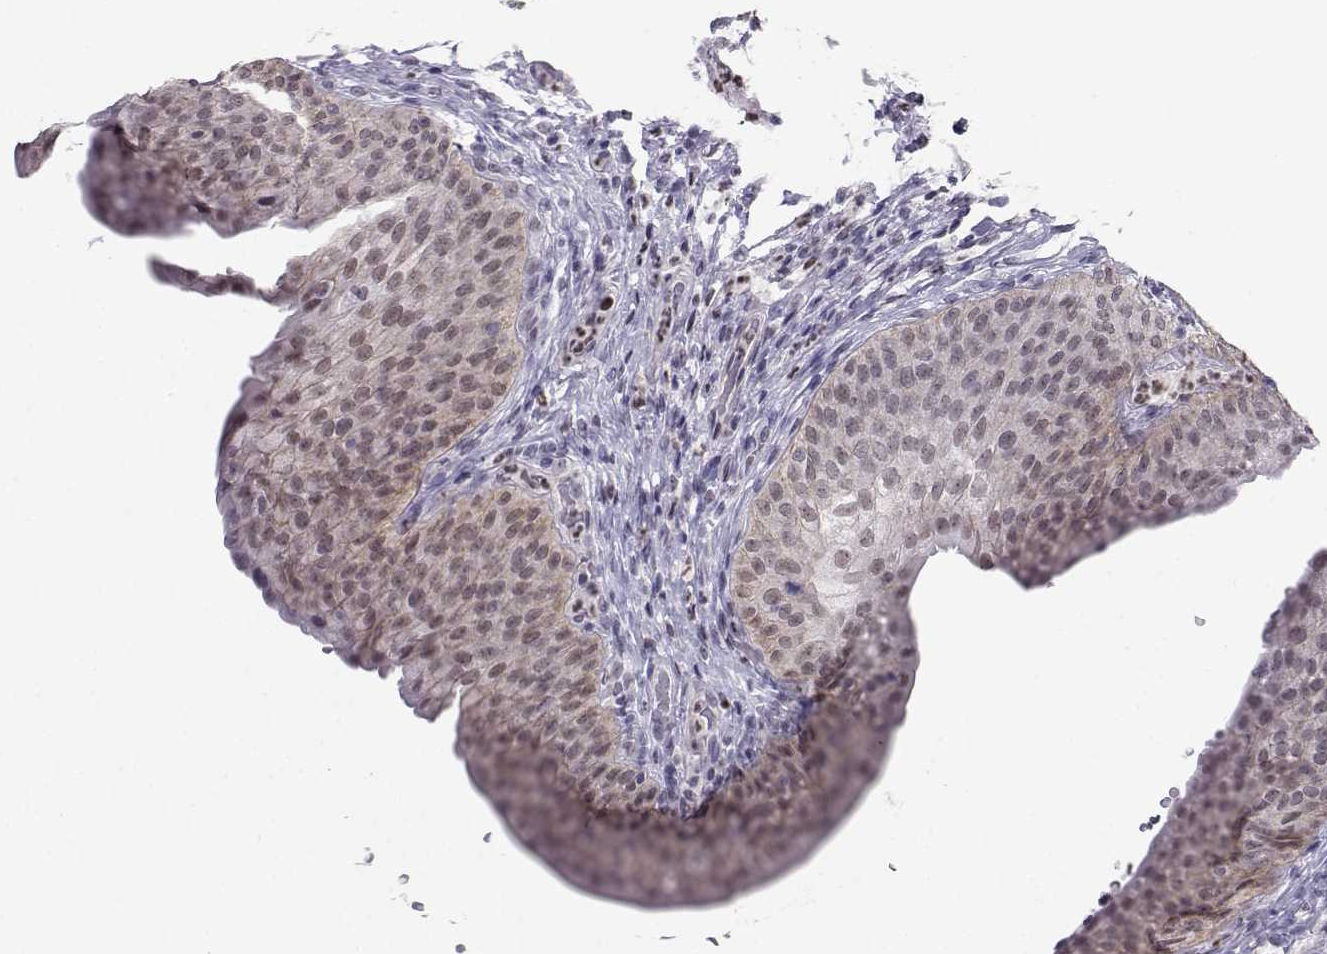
{"staining": {"intensity": "weak", "quantity": "25%-75%", "location": "nuclear"}, "tissue": "urinary bladder", "cell_type": "Urothelial cells", "image_type": "normal", "snomed": [{"axis": "morphology", "description": "Normal tissue, NOS"}, {"axis": "topography", "description": "Urinary bladder"}], "caption": "Urinary bladder was stained to show a protein in brown. There is low levels of weak nuclear positivity in approximately 25%-75% of urothelial cells. (DAB IHC with brightfield microscopy, high magnification).", "gene": "TEDC2", "patient": {"sex": "male", "age": 66}}